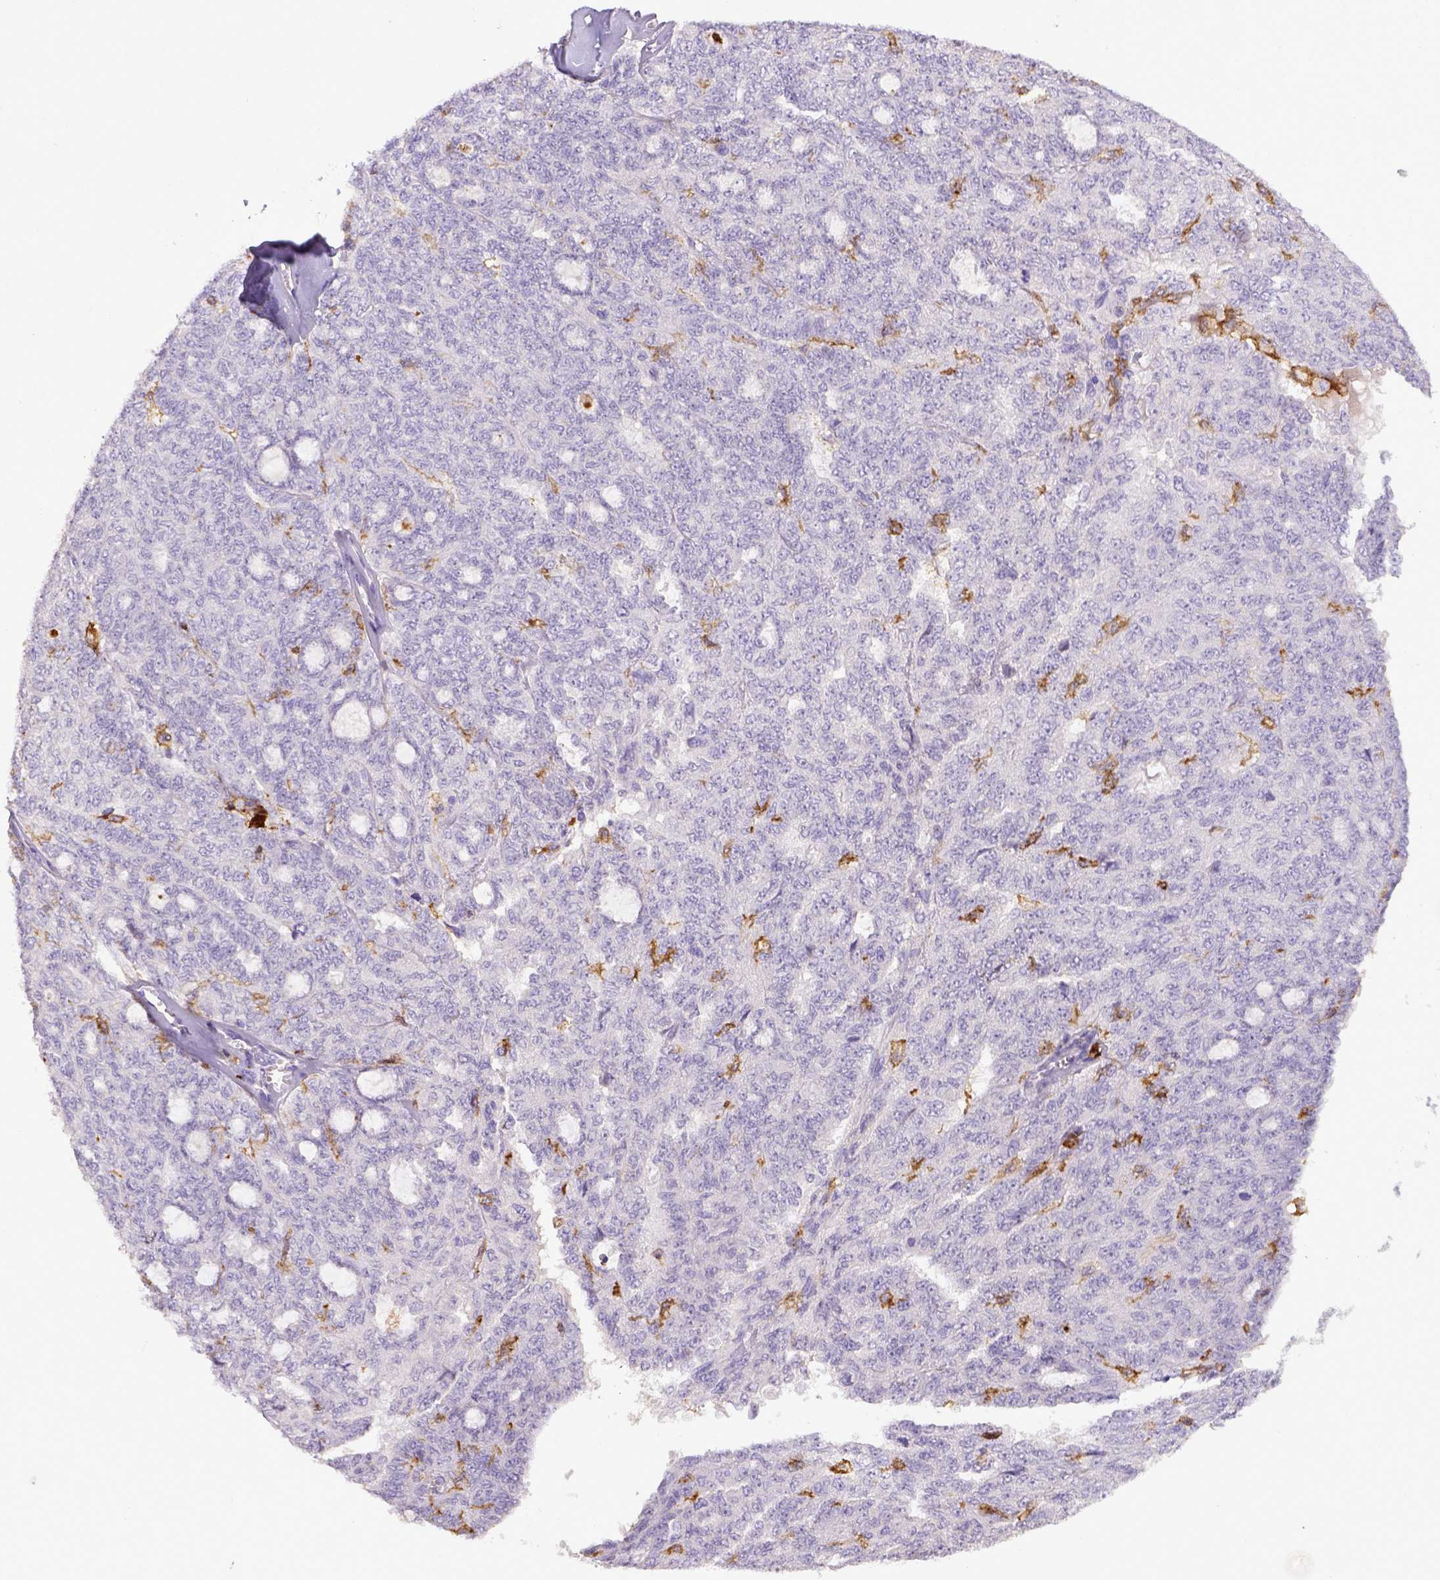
{"staining": {"intensity": "negative", "quantity": "none", "location": "none"}, "tissue": "ovarian cancer", "cell_type": "Tumor cells", "image_type": "cancer", "snomed": [{"axis": "morphology", "description": "Cystadenocarcinoma, serous, NOS"}, {"axis": "topography", "description": "Ovary"}], "caption": "The image shows no staining of tumor cells in serous cystadenocarcinoma (ovarian).", "gene": "ITGAM", "patient": {"sex": "female", "age": 71}}